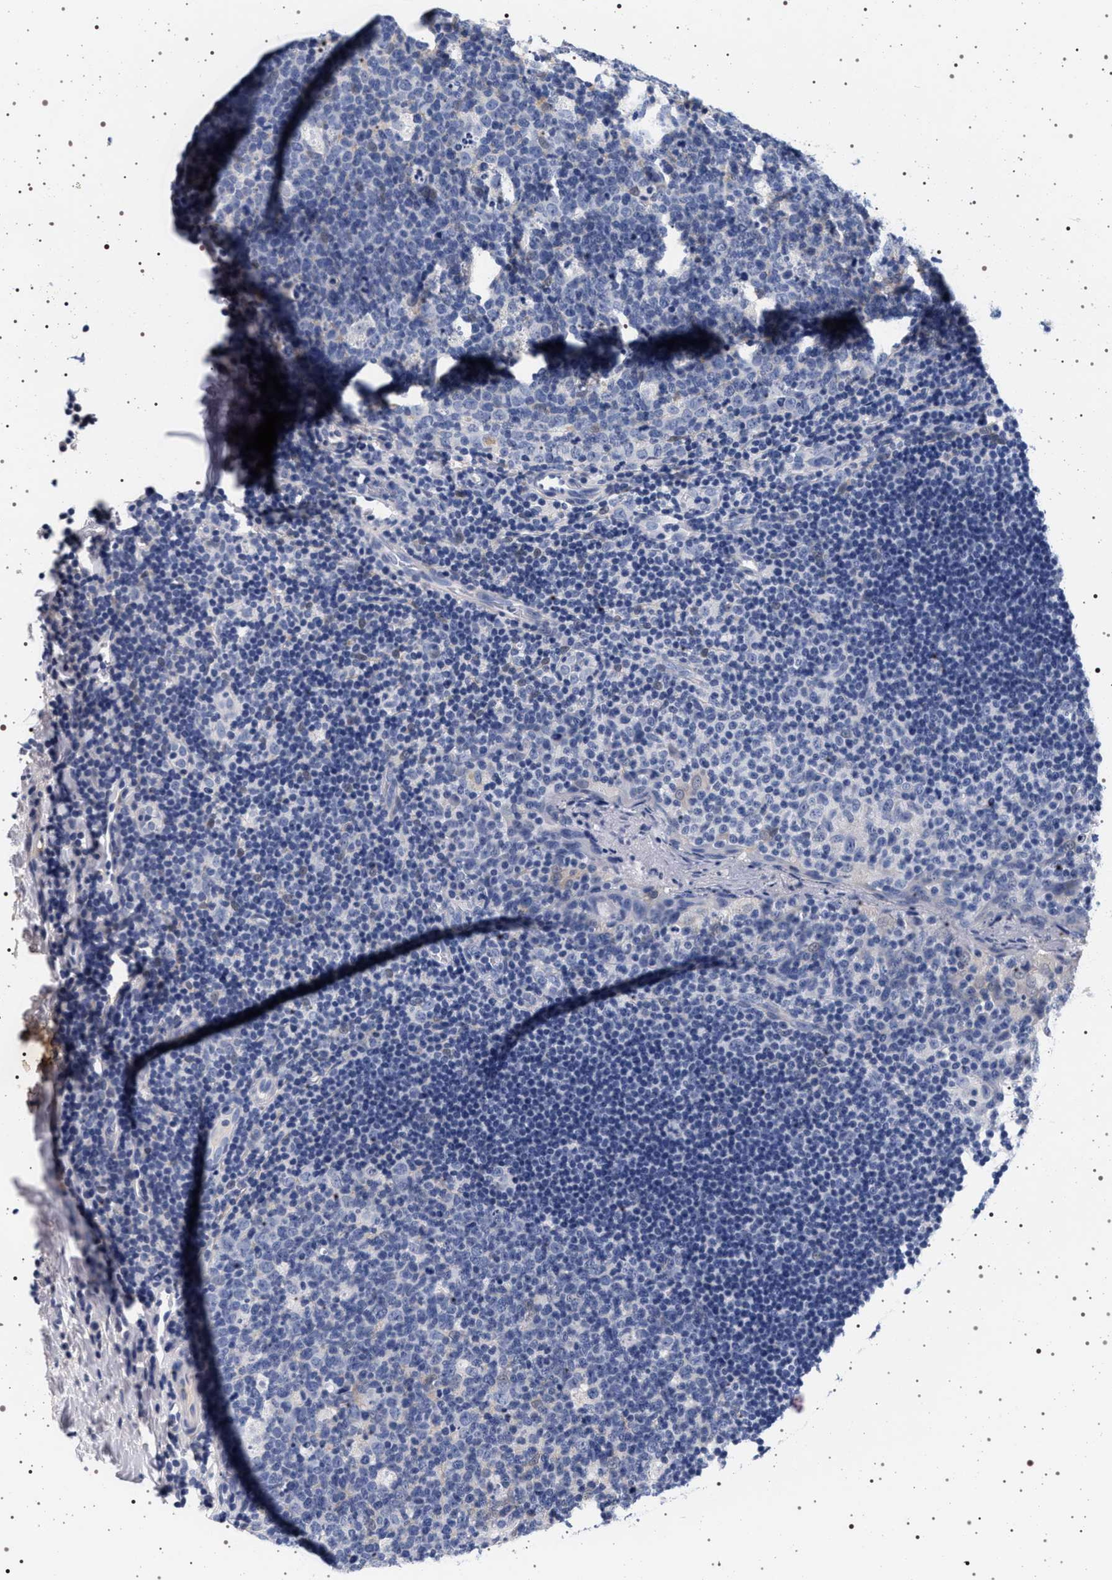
{"staining": {"intensity": "negative", "quantity": "none", "location": "none"}, "tissue": "tonsil", "cell_type": "Germinal center cells", "image_type": "normal", "snomed": [{"axis": "morphology", "description": "Normal tissue, NOS"}, {"axis": "topography", "description": "Tonsil"}], "caption": "Germinal center cells show no significant protein positivity in normal tonsil. (DAB (3,3'-diaminobenzidine) immunohistochemistry (IHC) with hematoxylin counter stain).", "gene": "MAPK10", "patient": {"sex": "male", "age": 17}}